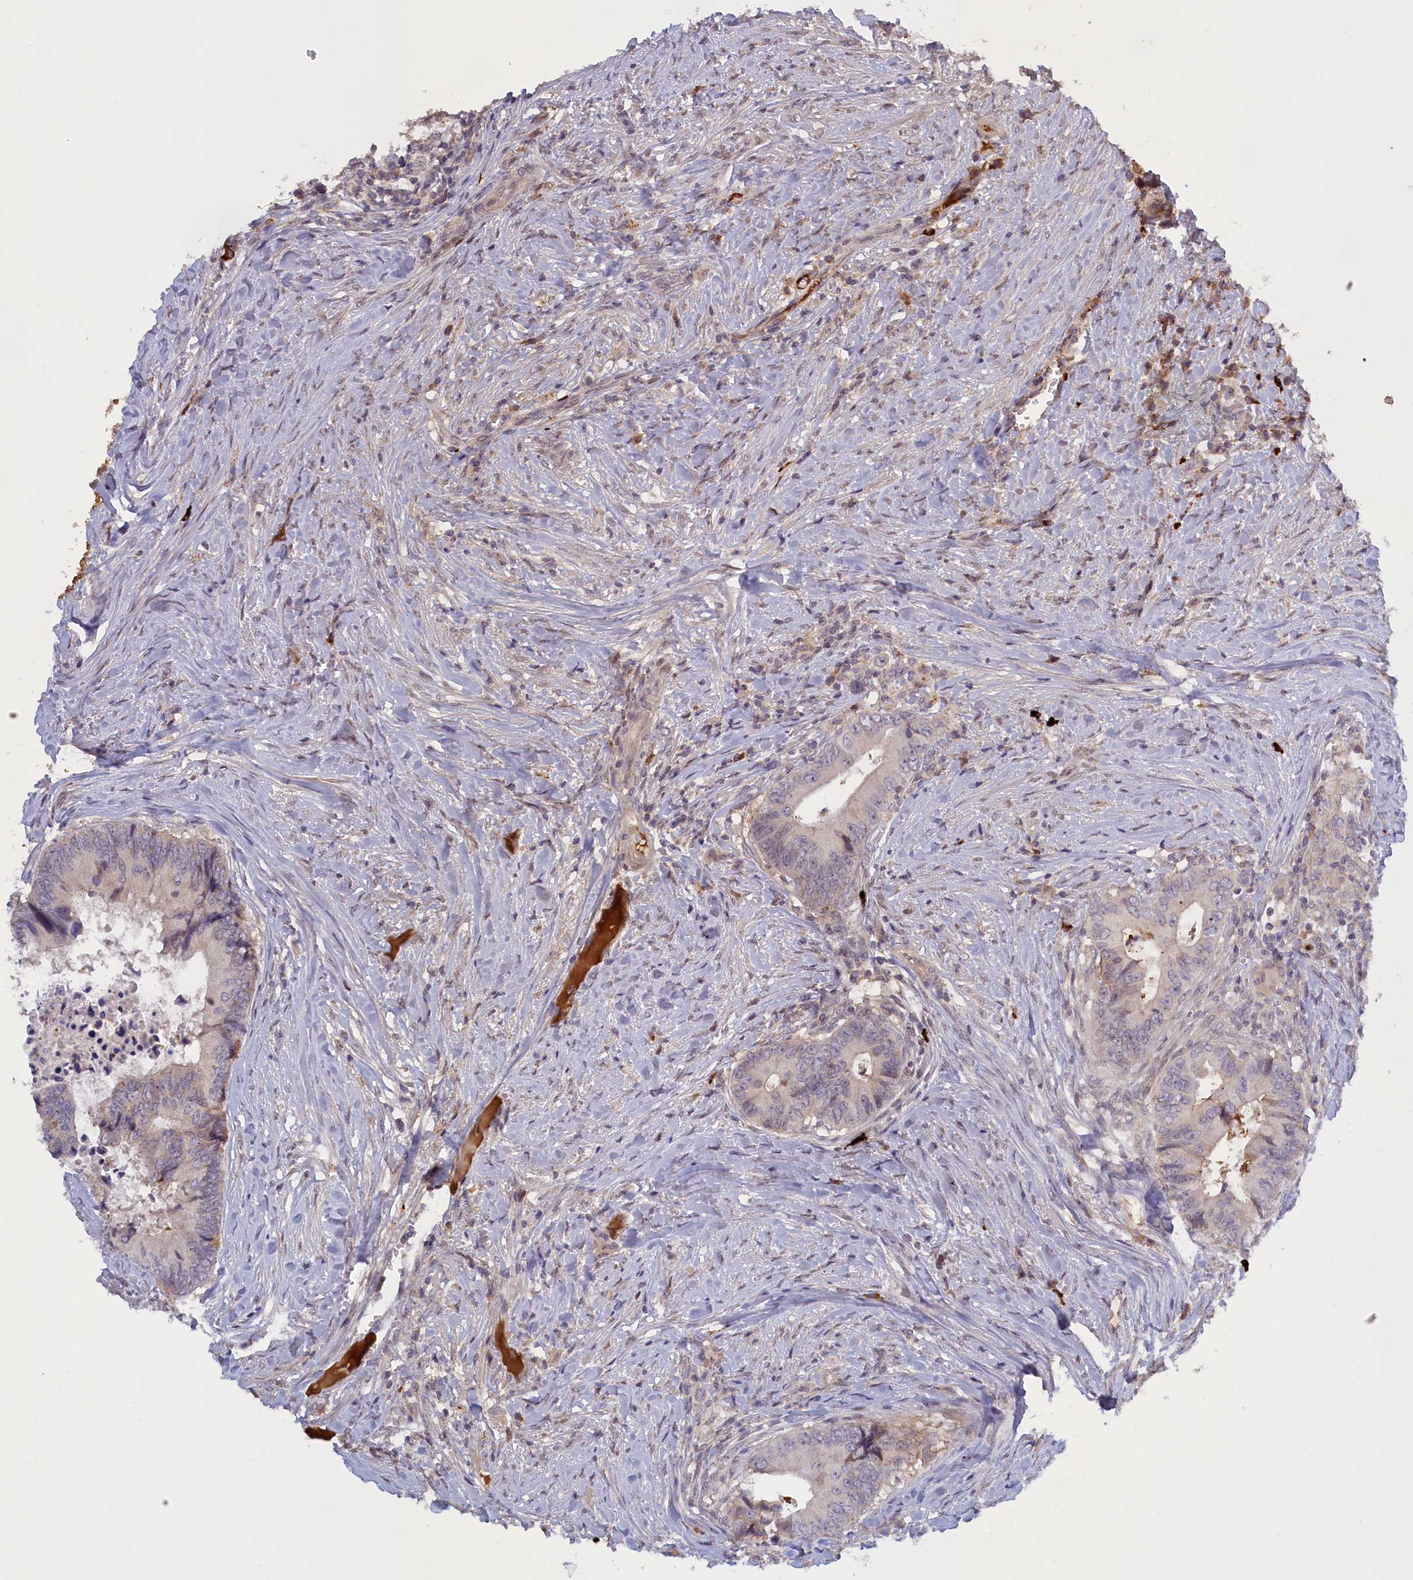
{"staining": {"intensity": "negative", "quantity": "none", "location": "none"}, "tissue": "colorectal cancer", "cell_type": "Tumor cells", "image_type": "cancer", "snomed": [{"axis": "morphology", "description": "Adenocarcinoma, NOS"}, {"axis": "topography", "description": "Colon"}], "caption": "Colorectal cancer (adenocarcinoma) stained for a protein using immunohistochemistry displays no staining tumor cells.", "gene": "RRAD", "patient": {"sex": "male", "age": 85}}